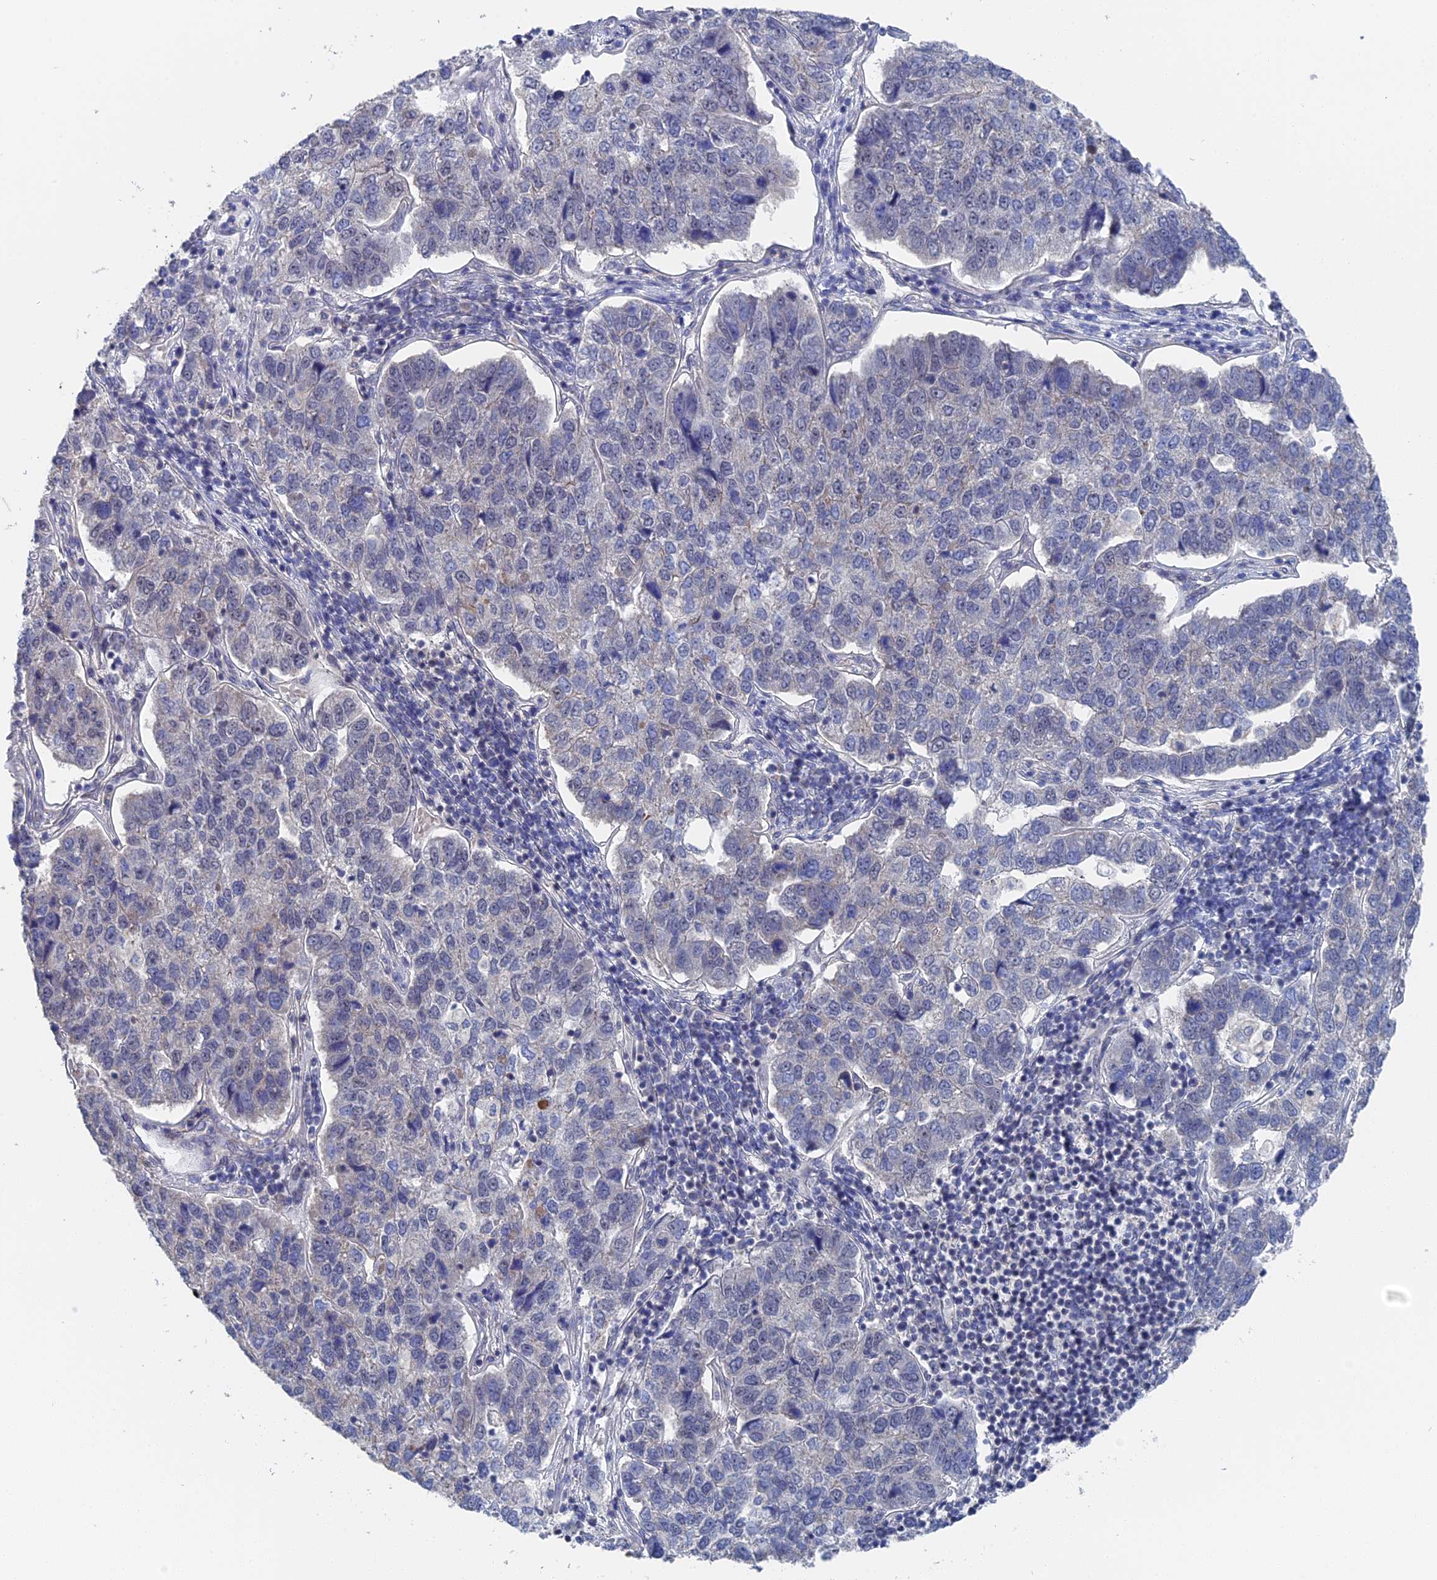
{"staining": {"intensity": "negative", "quantity": "none", "location": "none"}, "tissue": "pancreatic cancer", "cell_type": "Tumor cells", "image_type": "cancer", "snomed": [{"axis": "morphology", "description": "Adenocarcinoma, NOS"}, {"axis": "topography", "description": "Pancreas"}], "caption": "Pancreatic adenocarcinoma was stained to show a protein in brown. There is no significant expression in tumor cells.", "gene": "TSSC4", "patient": {"sex": "female", "age": 61}}